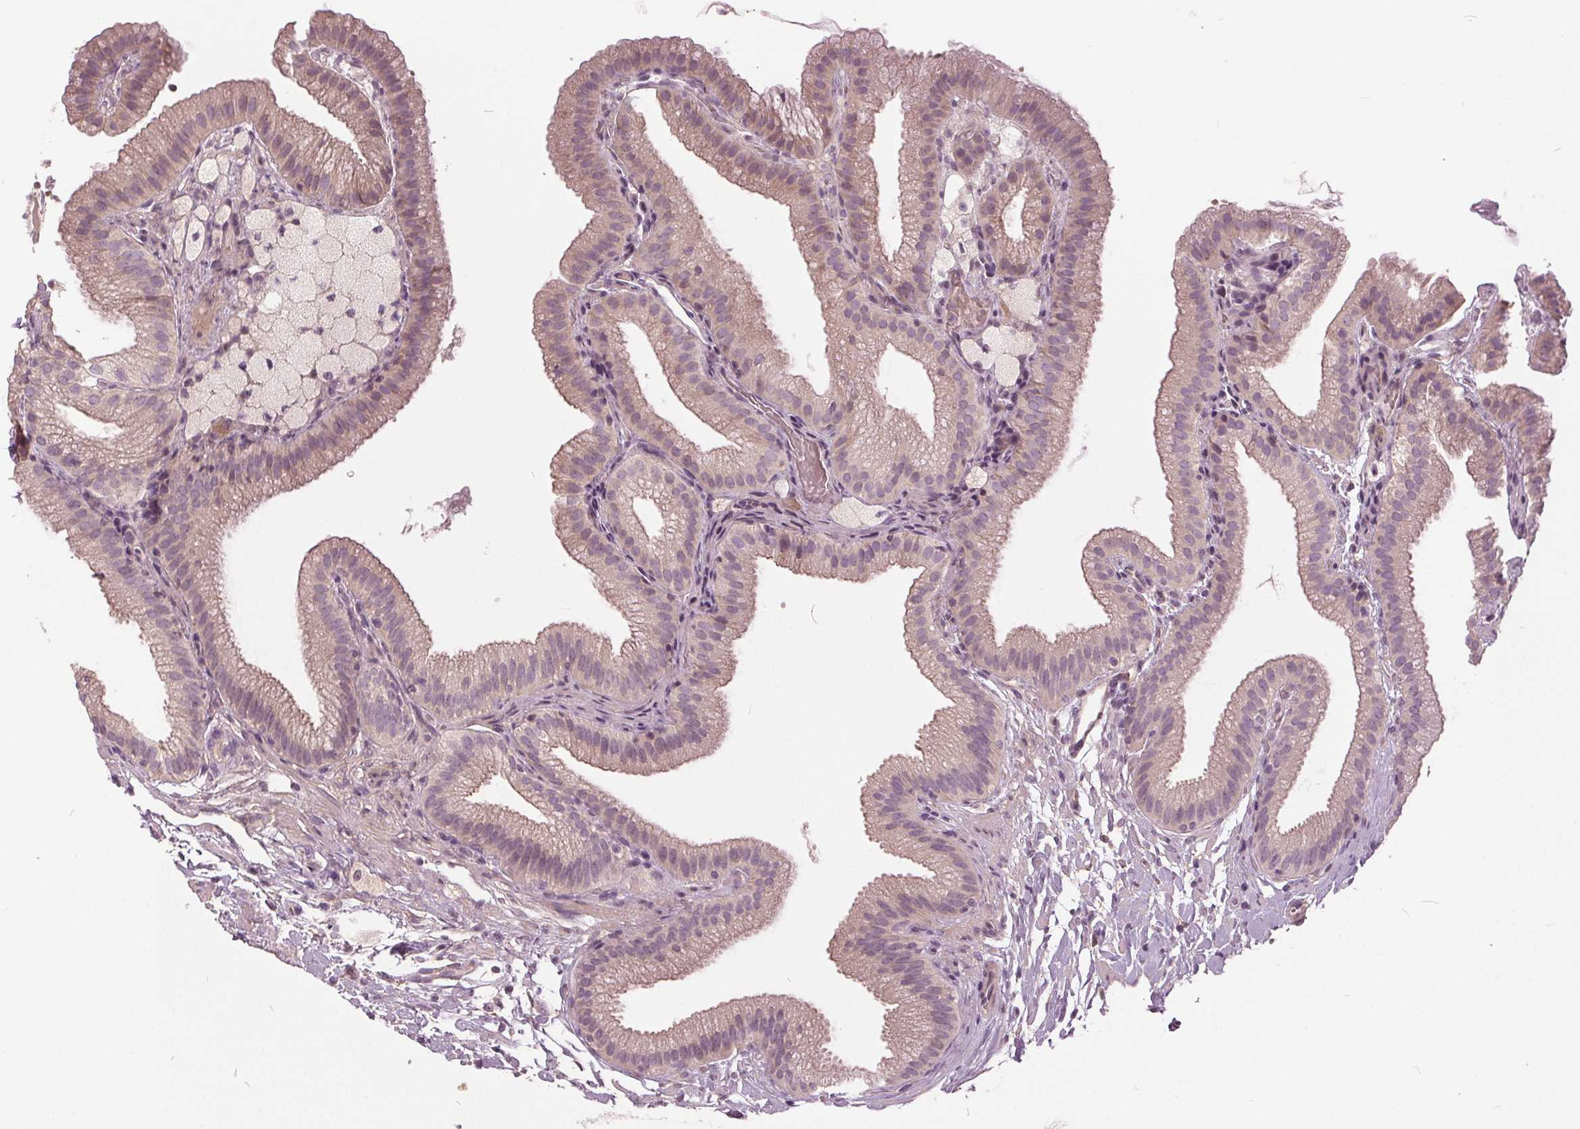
{"staining": {"intensity": "weak", "quantity": "25%-75%", "location": "cytoplasmic/membranous"}, "tissue": "gallbladder", "cell_type": "Glandular cells", "image_type": "normal", "snomed": [{"axis": "morphology", "description": "Normal tissue, NOS"}, {"axis": "topography", "description": "Gallbladder"}], "caption": "Protein analysis of normal gallbladder reveals weak cytoplasmic/membranous positivity in about 25%-75% of glandular cells.", "gene": "KLK13", "patient": {"sex": "female", "age": 63}}